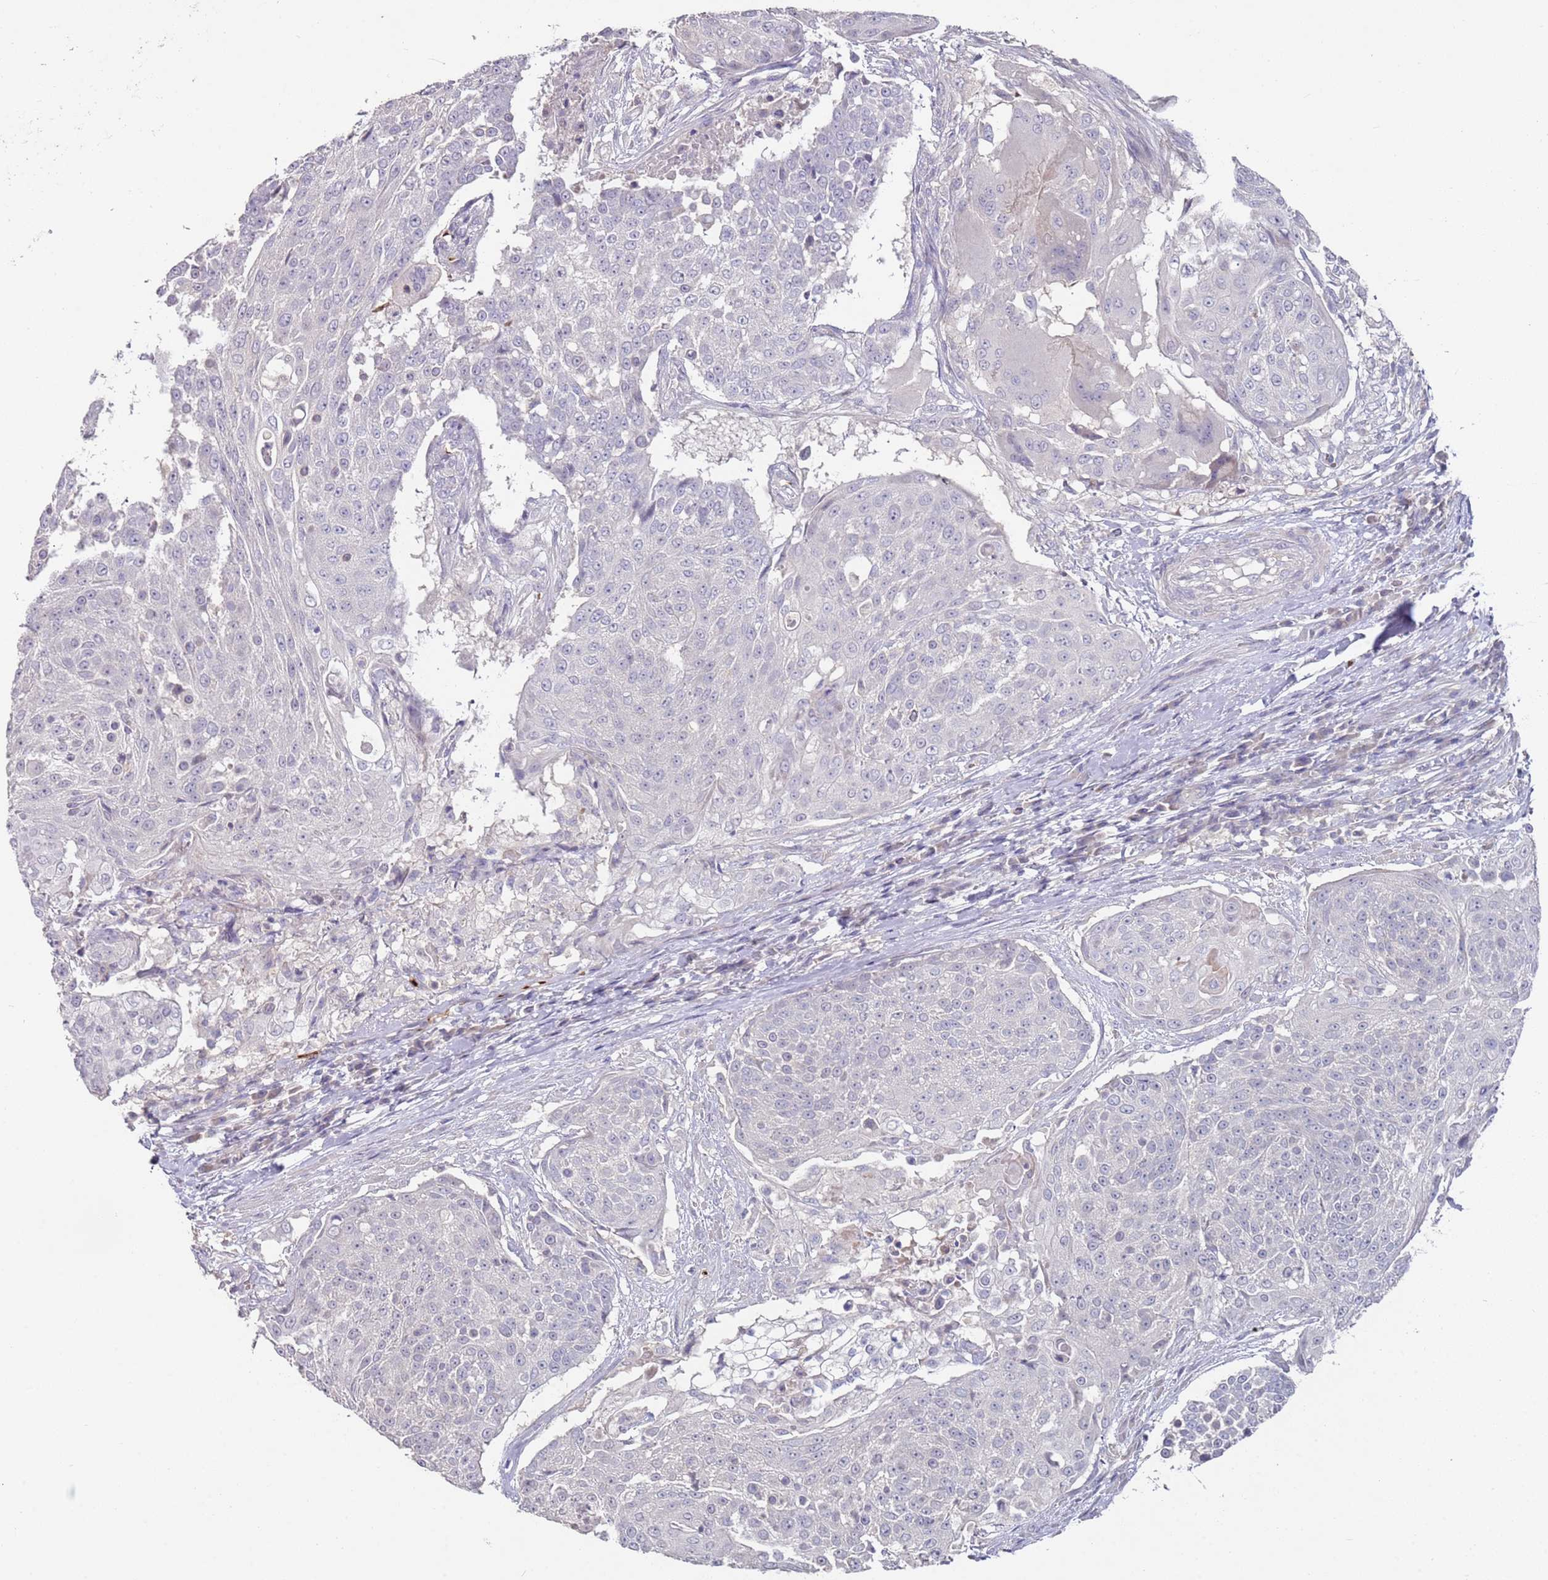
{"staining": {"intensity": "negative", "quantity": "none", "location": "none"}, "tissue": "urothelial cancer", "cell_type": "Tumor cells", "image_type": "cancer", "snomed": [{"axis": "morphology", "description": "Urothelial carcinoma, High grade"}, {"axis": "topography", "description": "Urinary bladder"}], "caption": "Histopathology image shows no protein staining in tumor cells of urothelial cancer tissue.", "gene": "LACC1", "patient": {"sex": "female", "age": 63}}